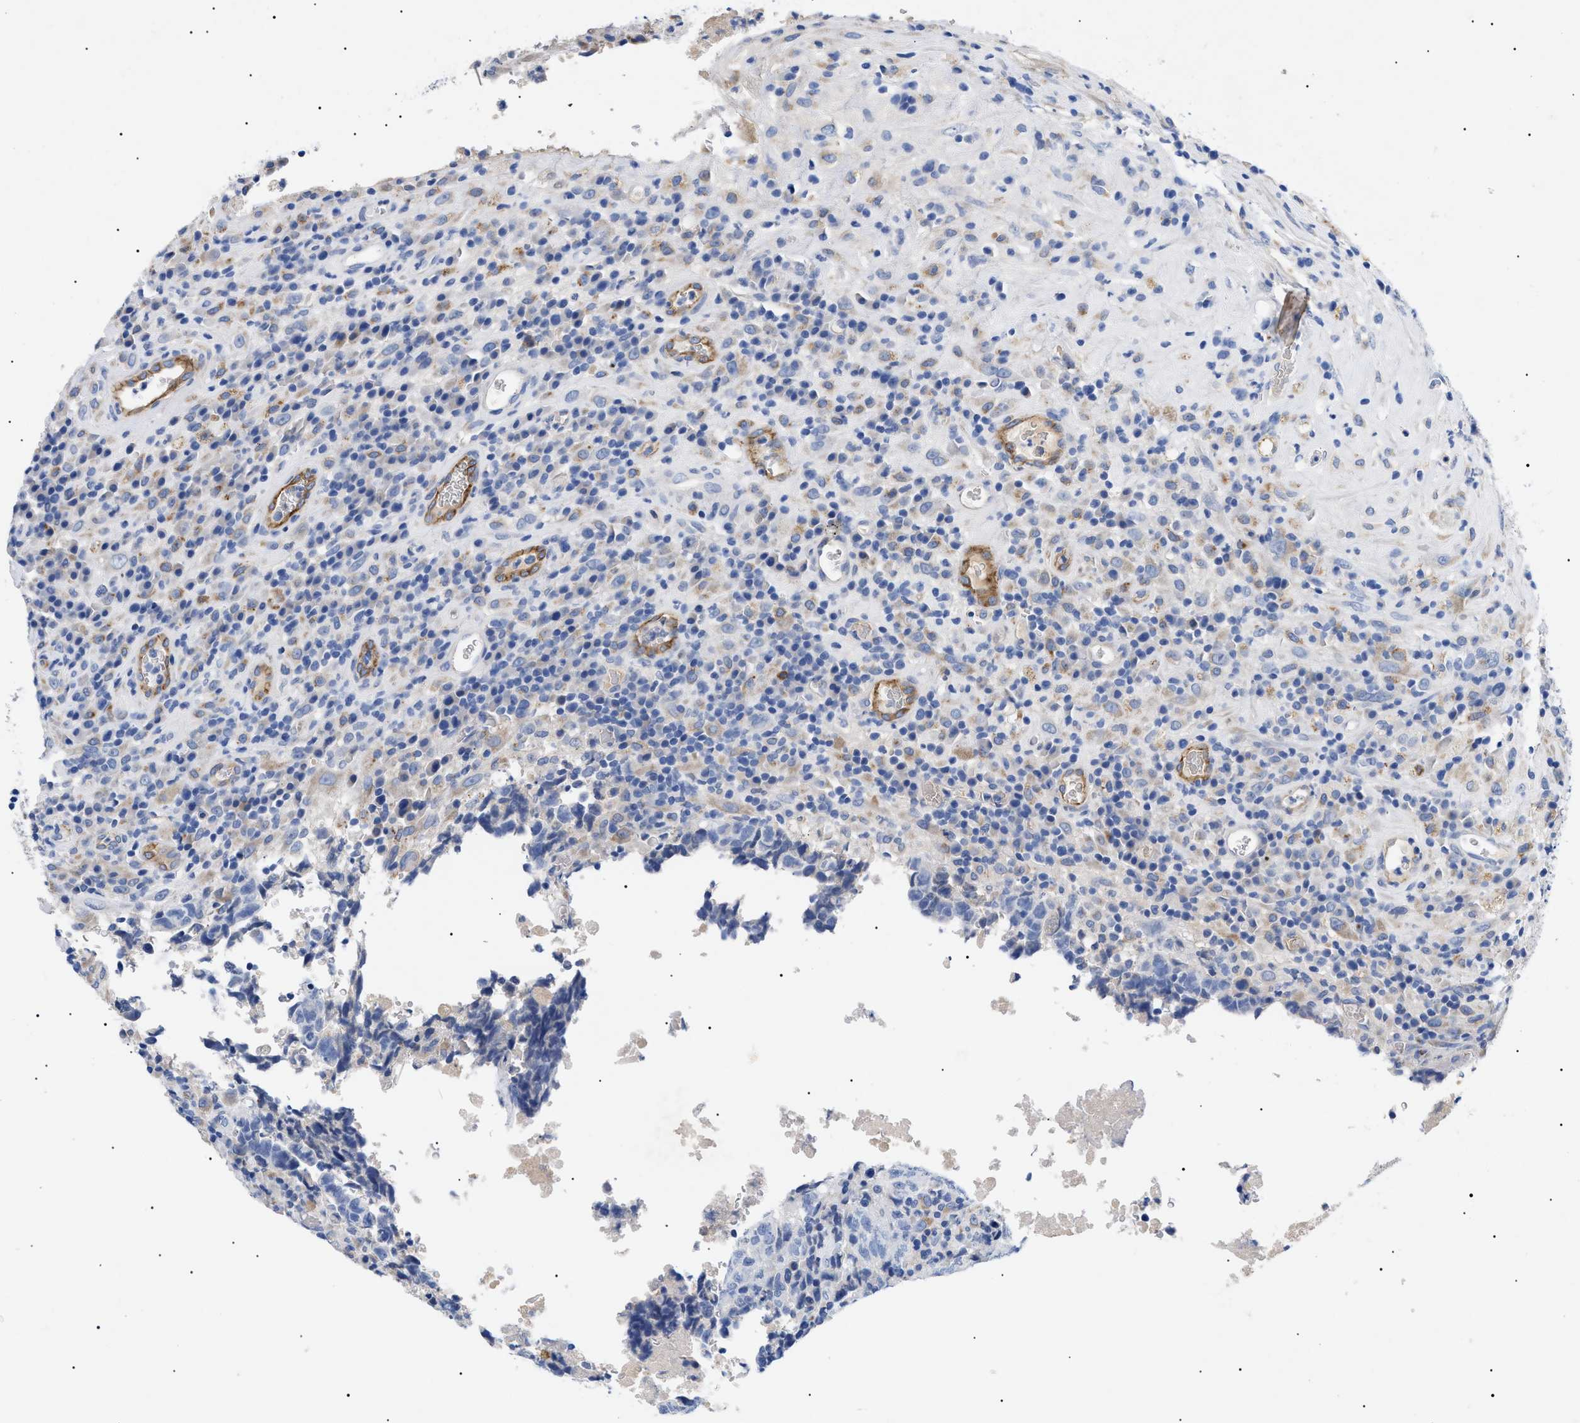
{"staining": {"intensity": "weak", "quantity": "<25%", "location": "cytoplasmic/membranous"}, "tissue": "testis cancer", "cell_type": "Tumor cells", "image_type": "cancer", "snomed": [{"axis": "morphology", "description": "Necrosis, NOS"}, {"axis": "morphology", "description": "Carcinoma, Embryonal, NOS"}, {"axis": "topography", "description": "Testis"}], "caption": "Tumor cells are negative for brown protein staining in testis cancer.", "gene": "ACKR1", "patient": {"sex": "male", "age": 19}}